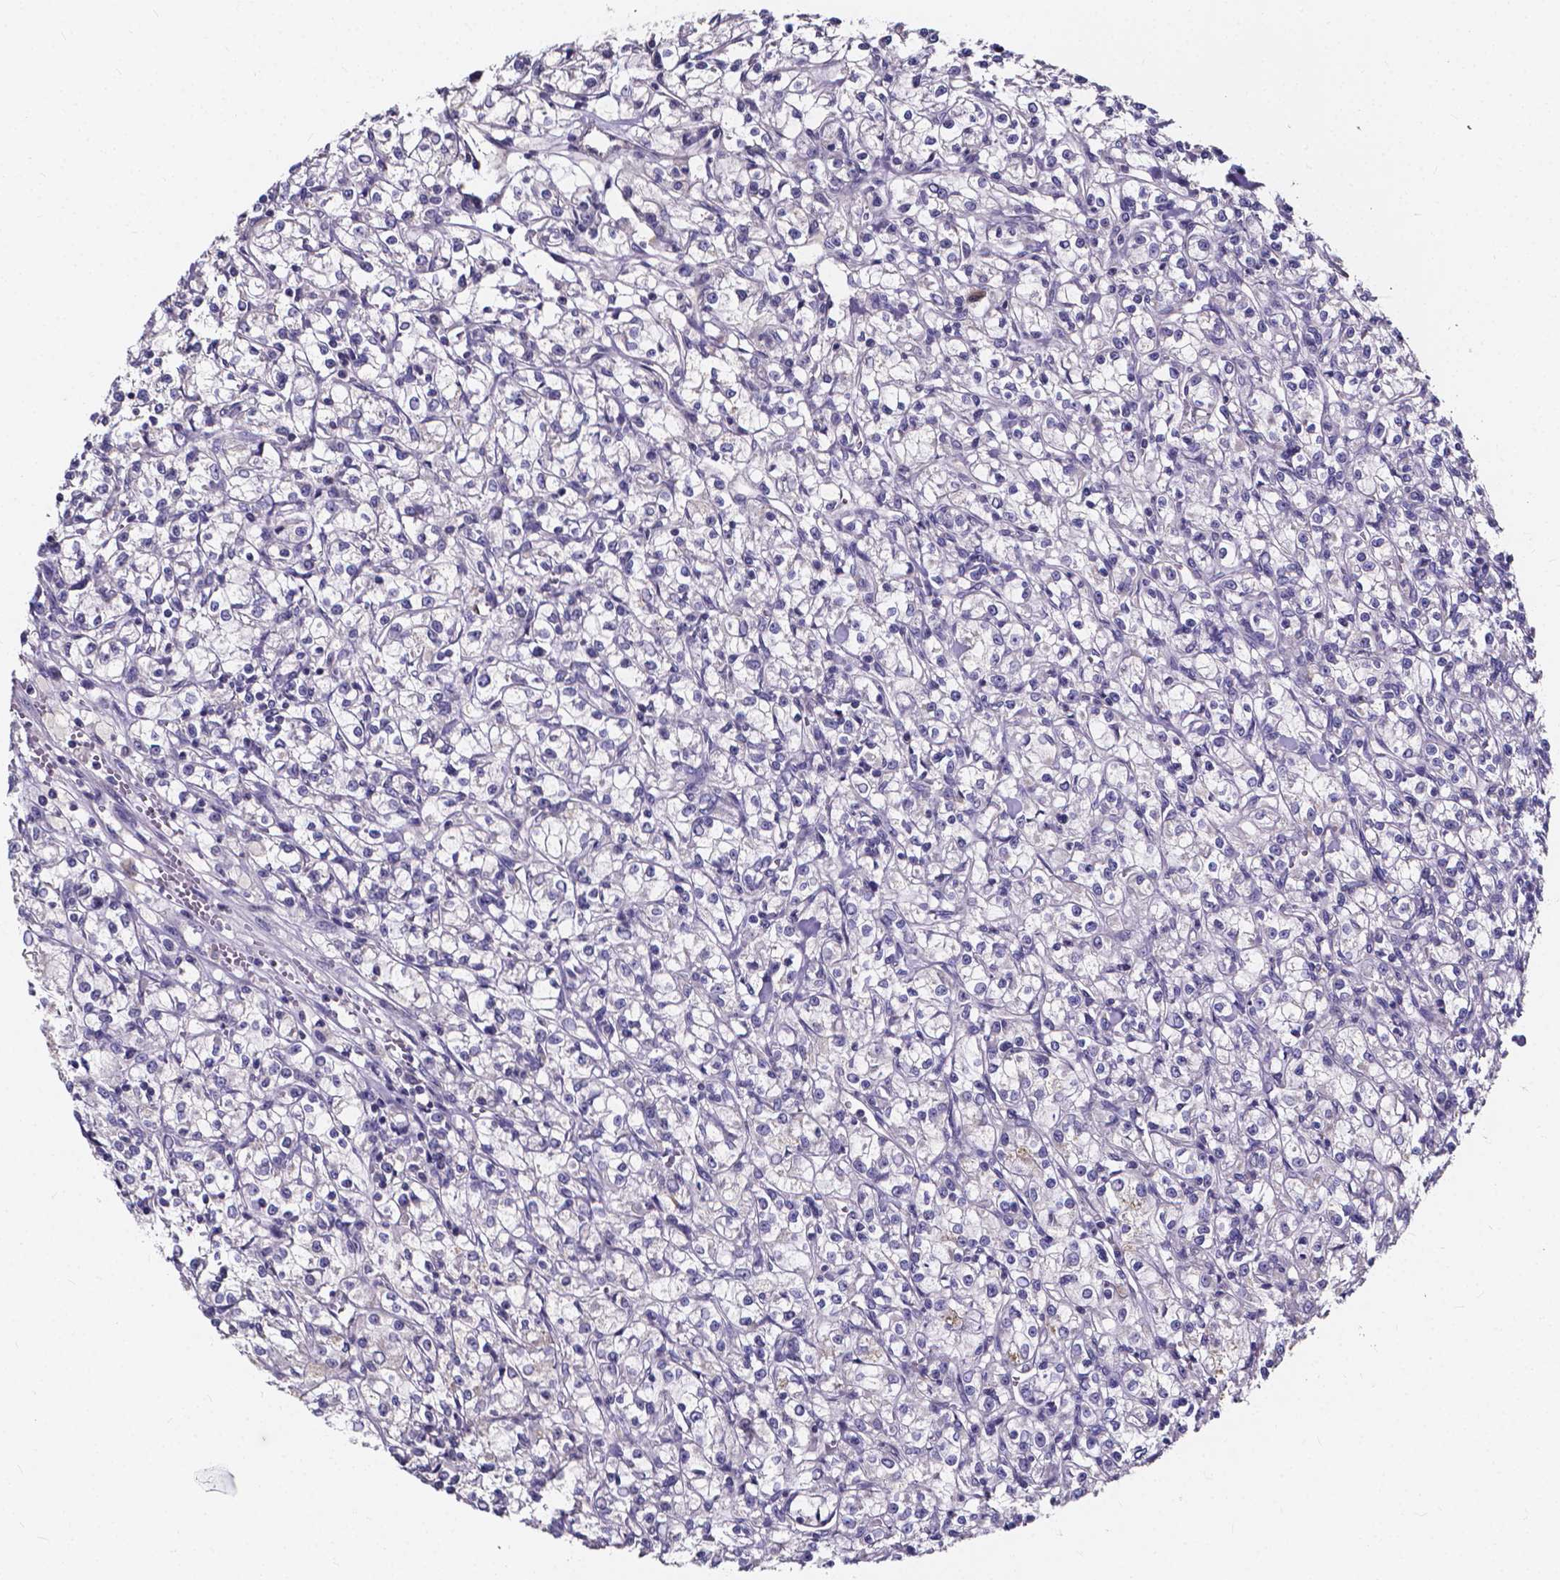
{"staining": {"intensity": "negative", "quantity": "none", "location": "none"}, "tissue": "renal cancer", "cell_type": "Tumor cells", "image_type": "cancer", "snomed": [{"axis": "morphology", "description": "Adenocarcinoma, NOS"}, {"axis": "topography", "description": "Kidney"}], "caption": "A micrograph of renal adenocarcinoma stained for a protein reveals no brown staining in tumor cells. (DAB immunohistochemistry, high magnification).", "gene": "SPOCD1", "patient": {"sex": "female", "age": 59}}